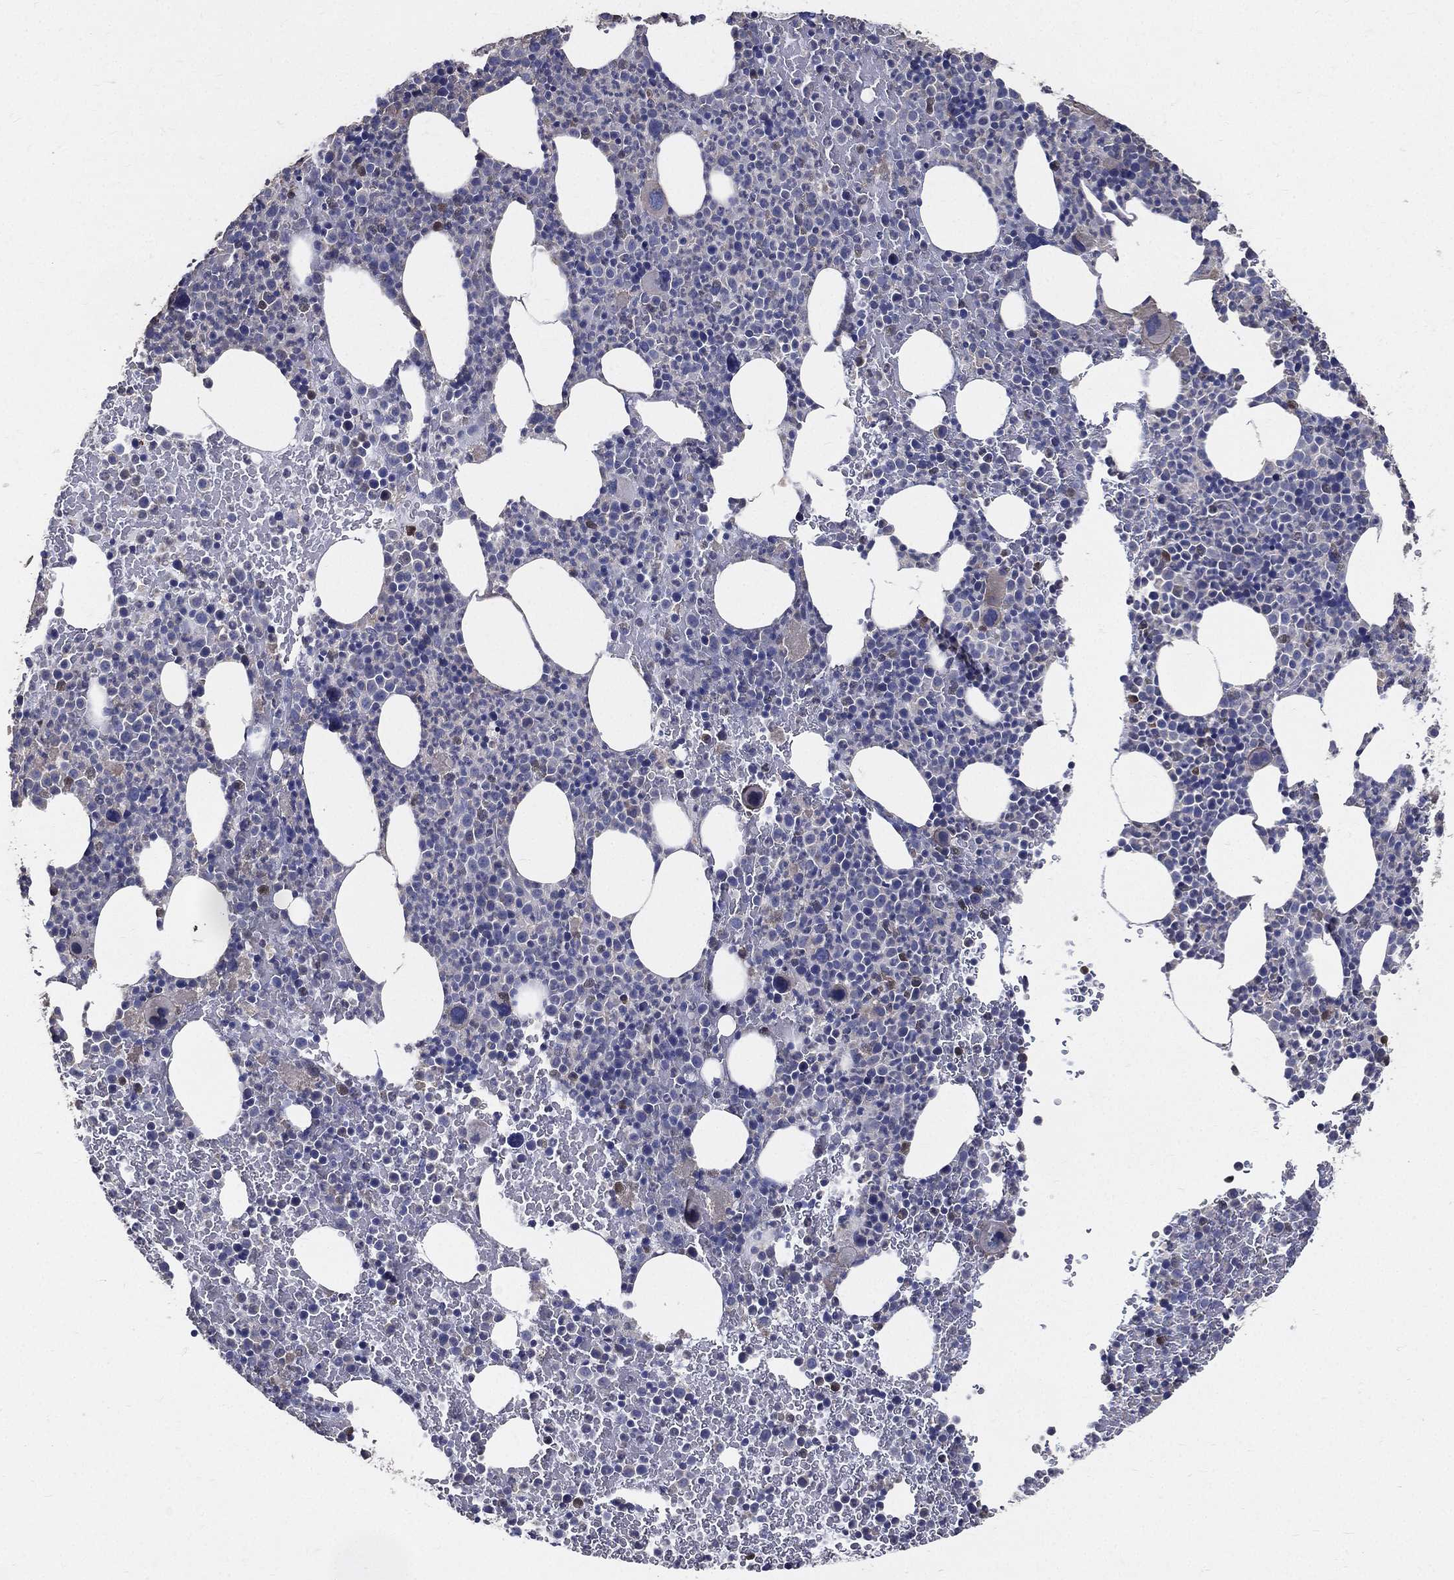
{"staining": {"intensity": "weak", "quantity": "<25%", "location": "cytoplasmic/membranous"}, "tissue": "bone marrow", "cell_type": "Hematopoietic cells", "image_type": "normal", "snomed": [{"axis": "morphology", "description": "Normal tissue, NOS"}, {"axis": "topography", "description": "Bone marrow"}], "caption": "High power microscopy histopathology image of an immunohistochemistry histopathology image of unremarkable bone marrow, revealing no significant expression in hematopoietic cells. (Immunohistochemistry, brightfield microscopy, high magnification).", "gene": "SERPINB2", "patient": {"sex": "male", "age": 83}}